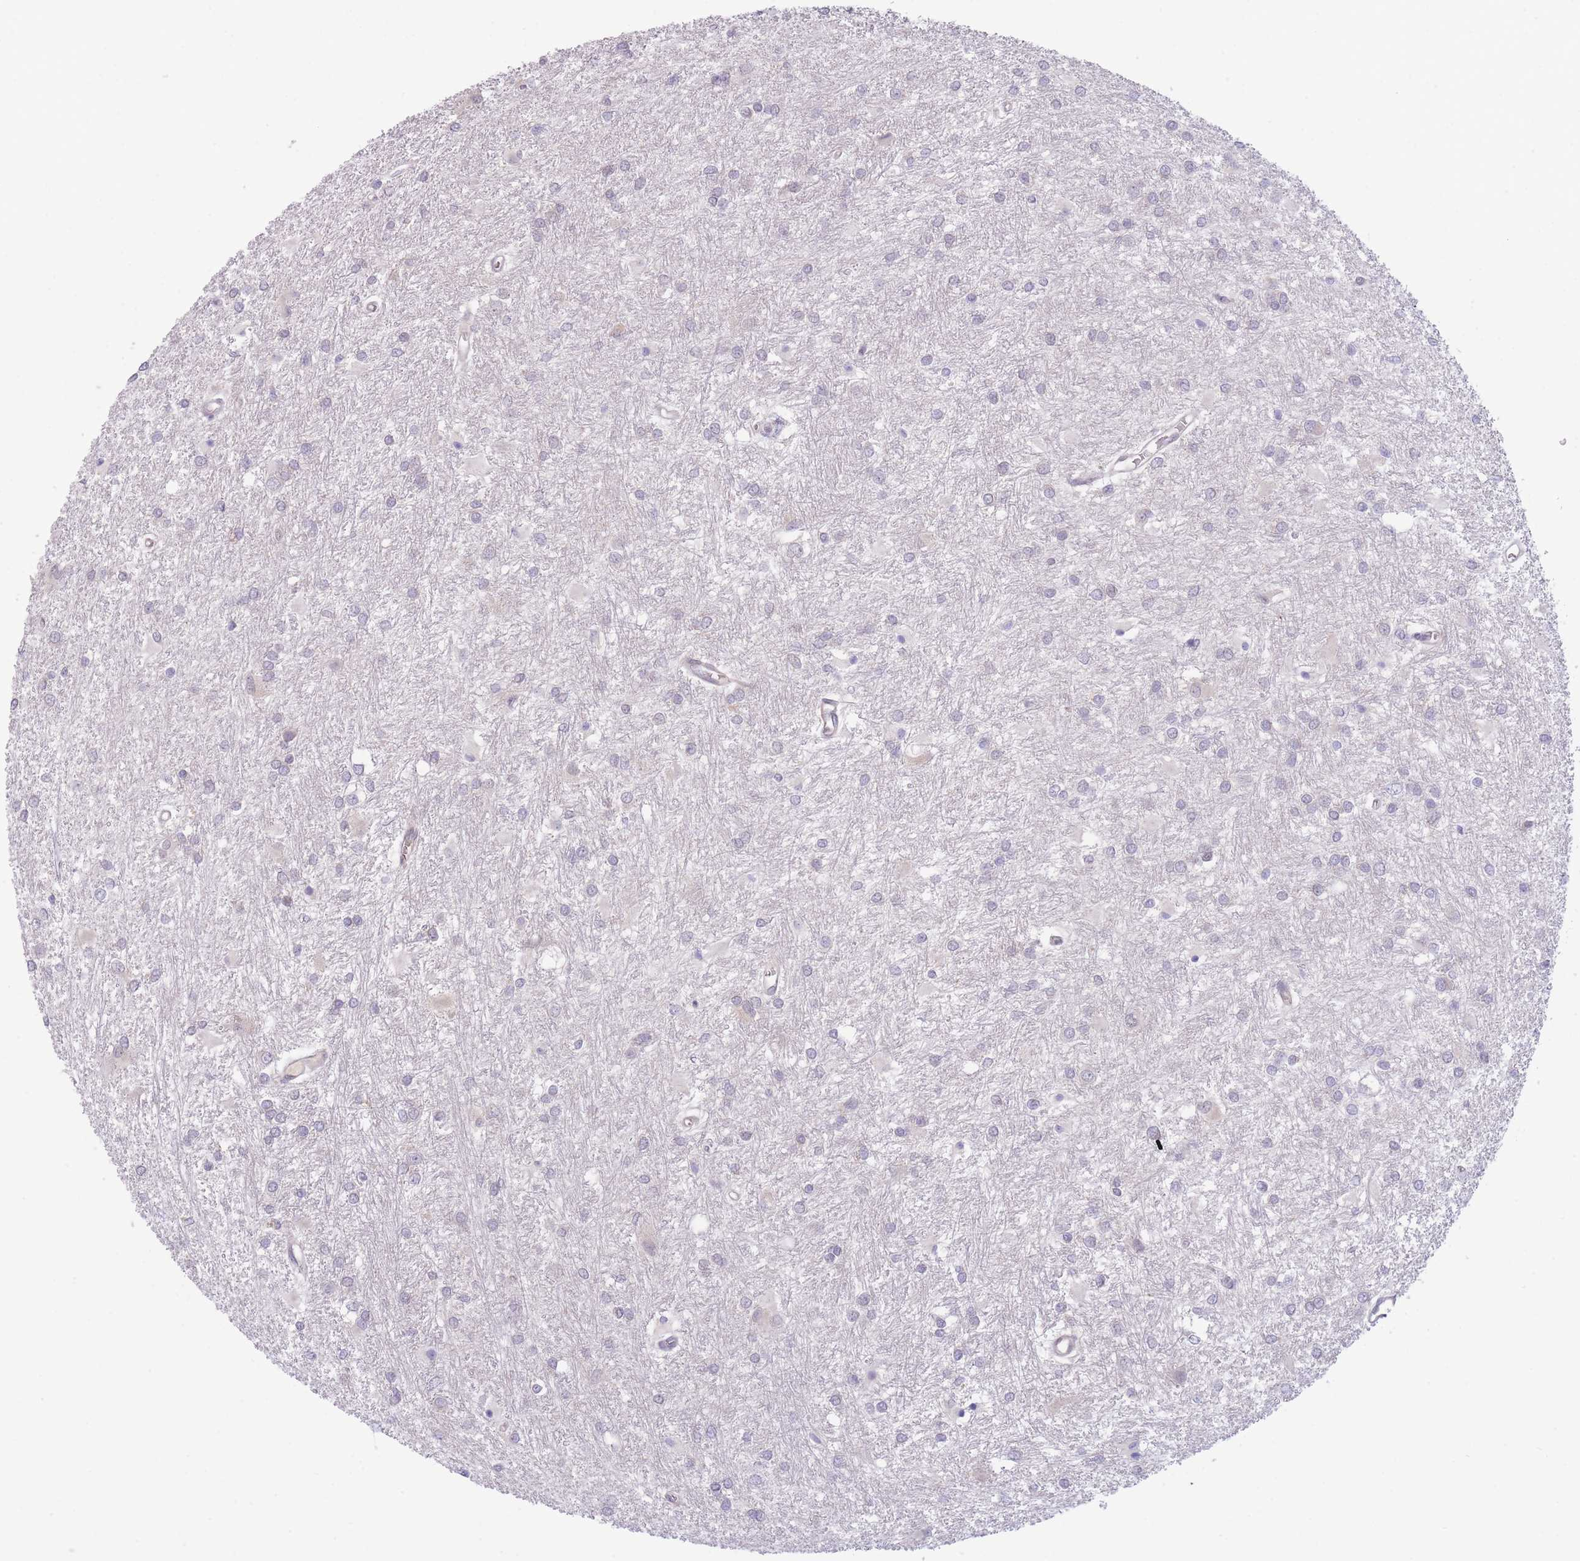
{"staining": {"intensity": "weak", "quantity": "<25%", "location": "nuclear"}, "tissue": "glioma", "cell_type": "Tumor cells", "image_type": "cancer", "snomed": [{"axis": "morphology", "description": "Glioma, malignant, High grade"}, {"axis": "topography", "description": "Brain"}], "caption": "The photomicrograph displays no staining of tumor cells in glioma.", "gene": "CDC25B", "patient": {"sex": "female", "age": 50}}